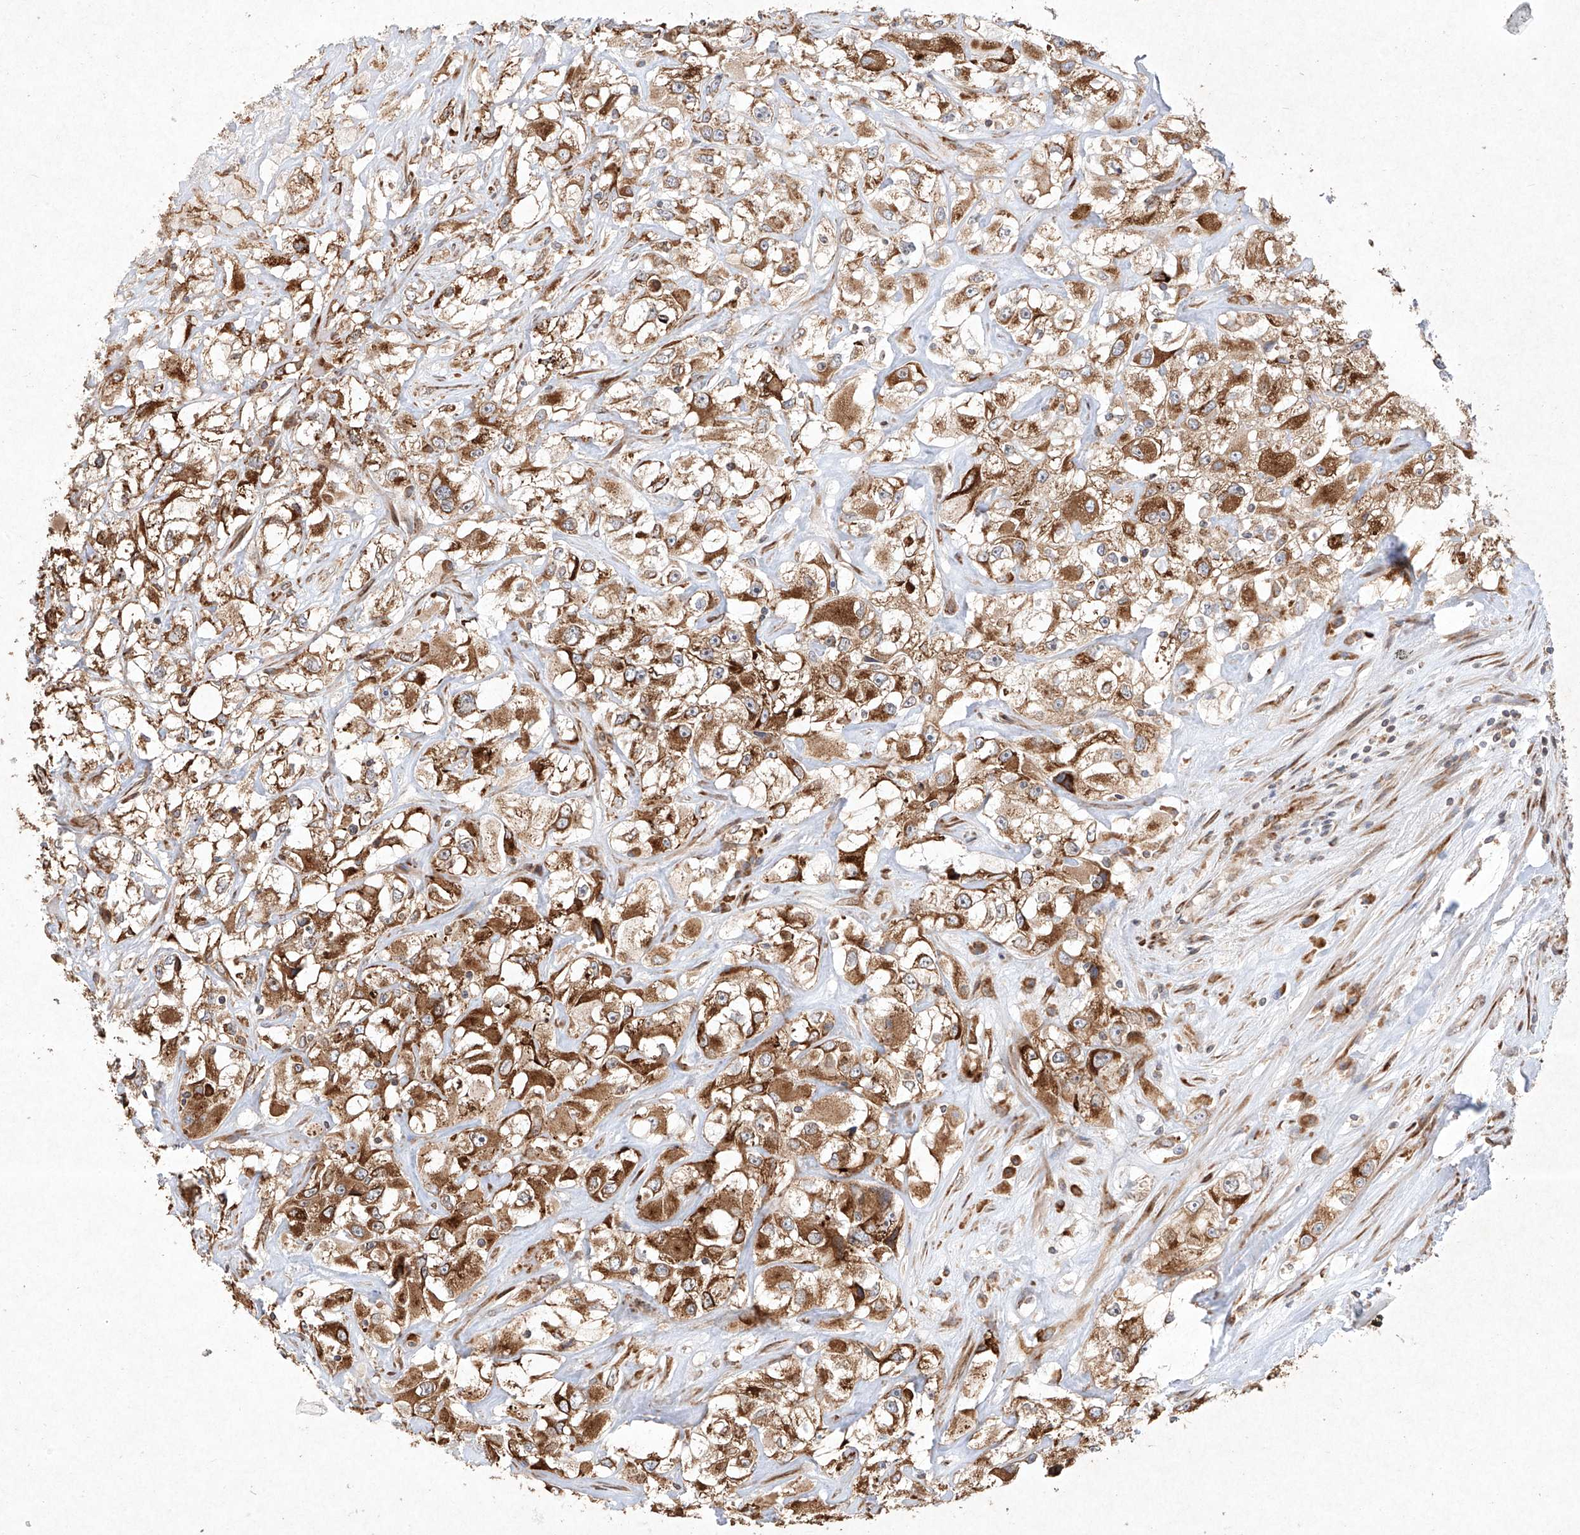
{"staining": {"intensity": "strong", "quantity": ">75%", "location": "cytoplasmic/membranous"}, "tissue": "renal cancer", "cell_type": "Tumor cells", "image_type": "cancer", "snomed": [{"axis": "morphology", "description": "Adenocarcinoma, NOS"}, {"axis": "topography", "description": "Kidney"}], "caption": "A high amount of strong cytoplasmic/membranous staining is present in approximately >75% of tumor cells in renal adenocarcinoma tissue.", "gene": "SEMA3B", "patient": {"sex": "female", "age": 52}}